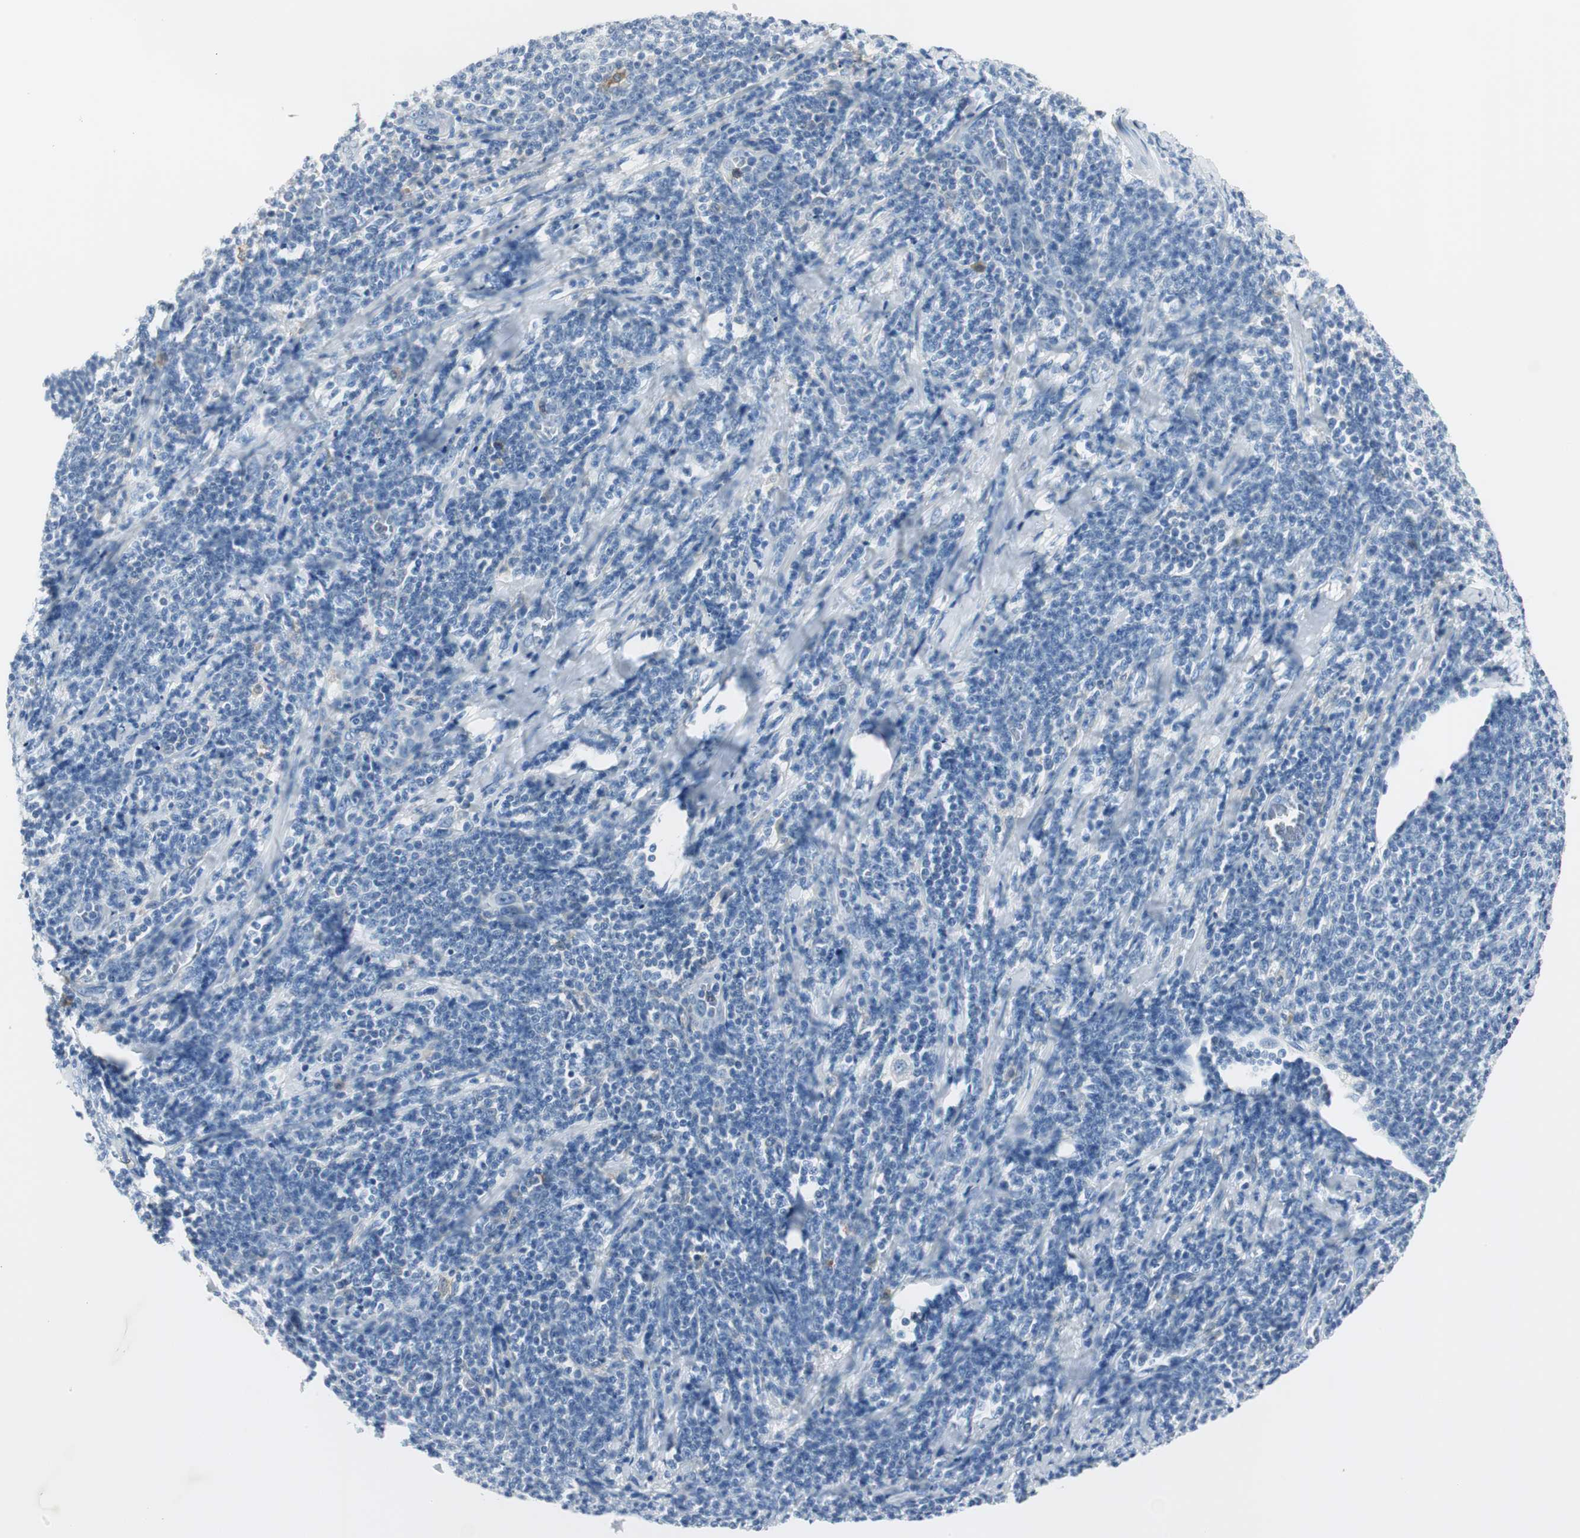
{"staining": {"intensity": "negative", "quantity": "none", "location": "none"}, "tissue": "lymphoma", "cell_type": "Tumor cells", "image_type": "cancer", "snomed": [{"axis": "morphology", "description": "Malignant lymphoma, non-Hodgkin's type, Low grade"}, {"axis": "topography", "description": "Lymph node"}], "caption": "An immunohistochemistry image of lymphoma is shown. There is no staining in tumor cells of lymphoma. The staining was performed using DAB (3,3'-diaminobenzidine) to visualize the protein expression in brown, while the nuclei were stained in blue with hematoxylin (Magnification: 20x).", "gene": "FBP1", "patient": {"sex": "male", "age": 66}}